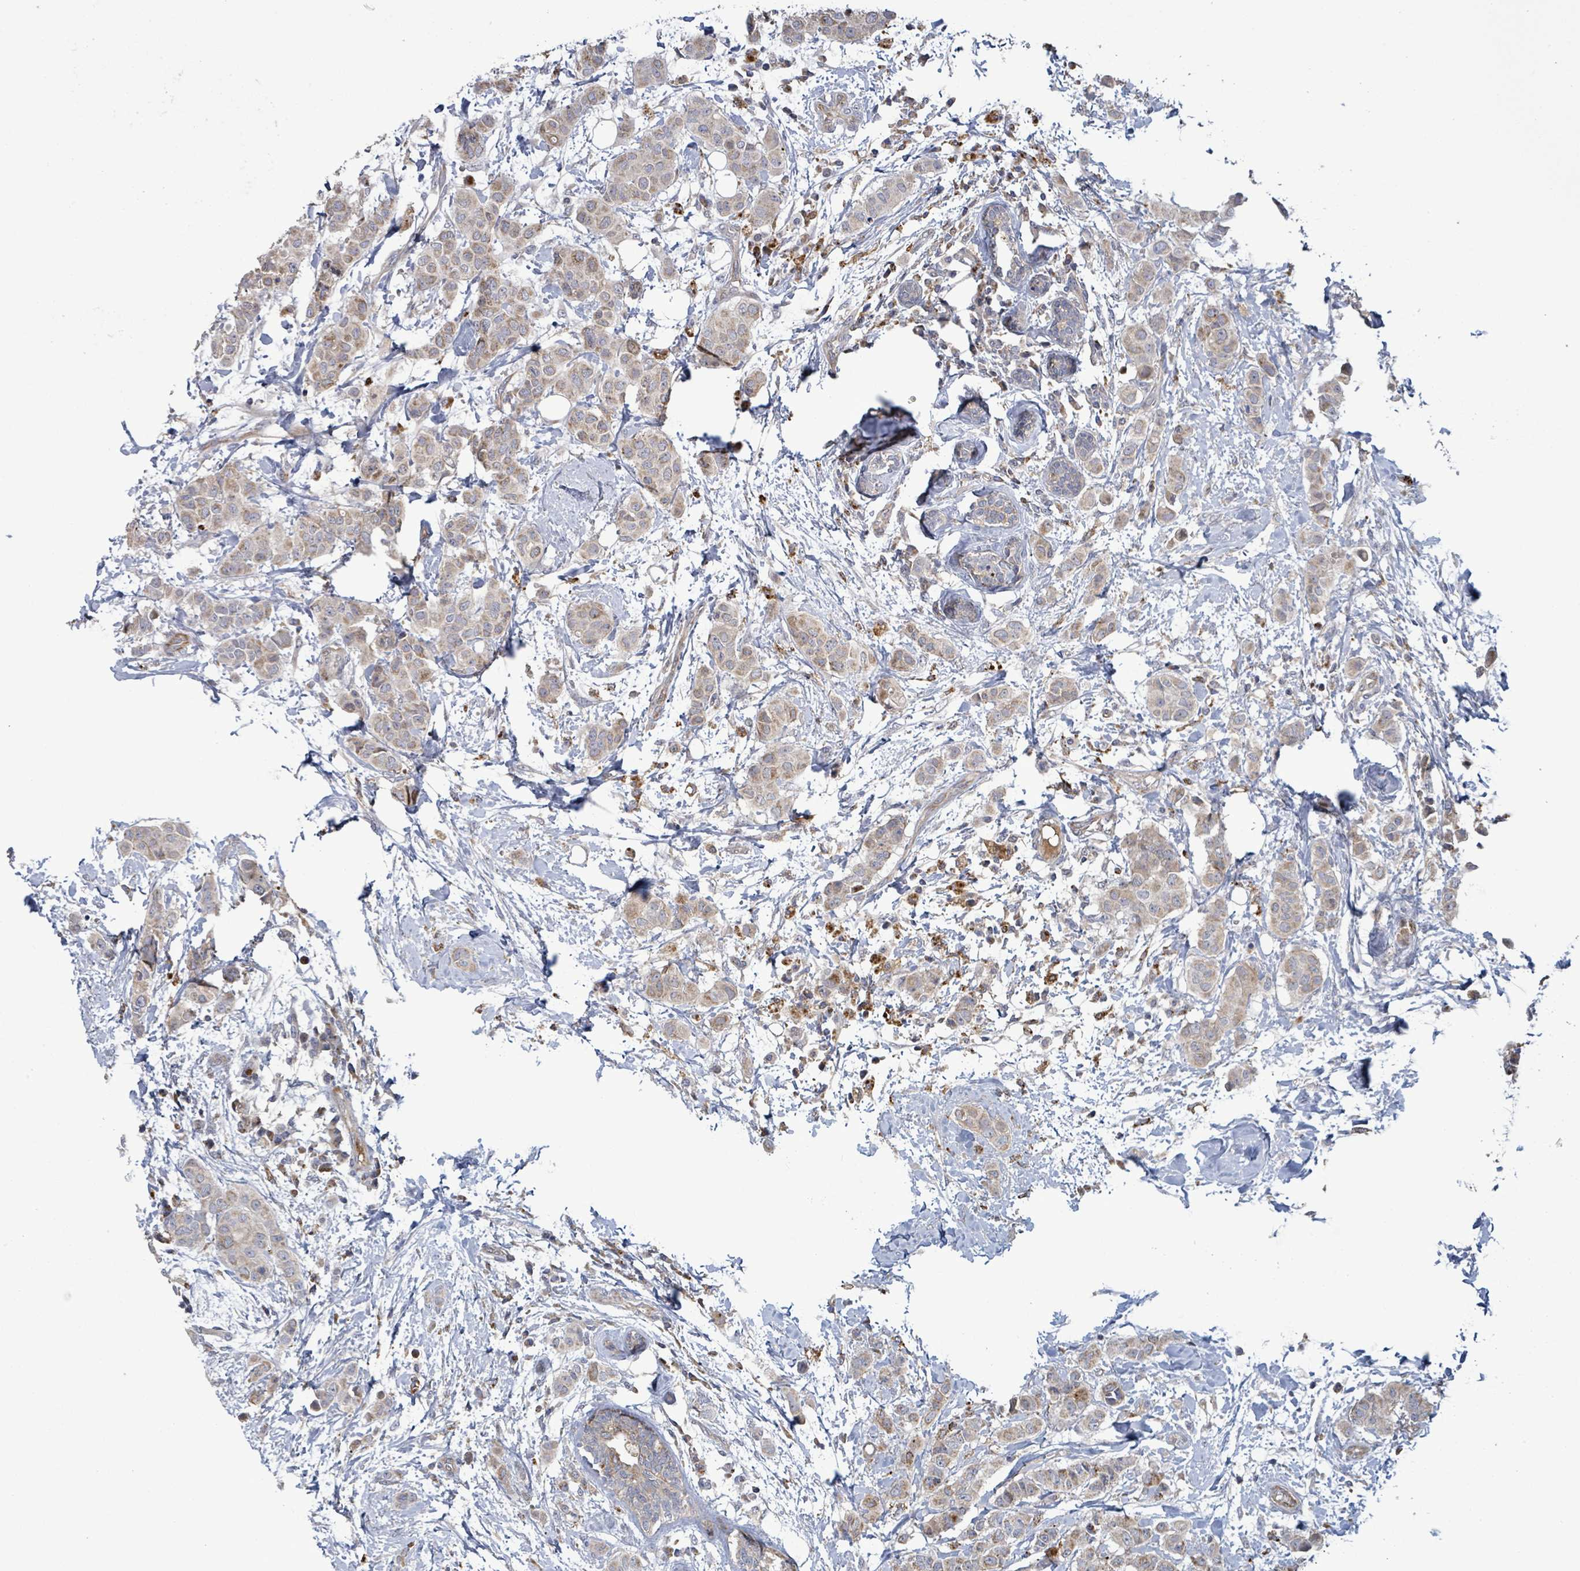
{"staining": {"intensity": "moderate", "quantity": ">75%", "location": "cytoplasmic/membranous"}, "tissue": "breast cancer", "cell_type": "Tumor cells", "image_type": "cancer", "snomed": [{"axis": "morphology", "description": "Duct carcinoma"}, {"axis": "topography", "description": "Breast"}], "caption": "Immunohistochemical staining of breast cancer exhibits moderate cytoplasmic/membranous protein staining in approximately >75% of tumor cells. Immunohistochemistry stains the protein in brown and the nuclei are stained blue.", "gene": "DIPK2A", "patient": {"sex": "female", "age": 40}}